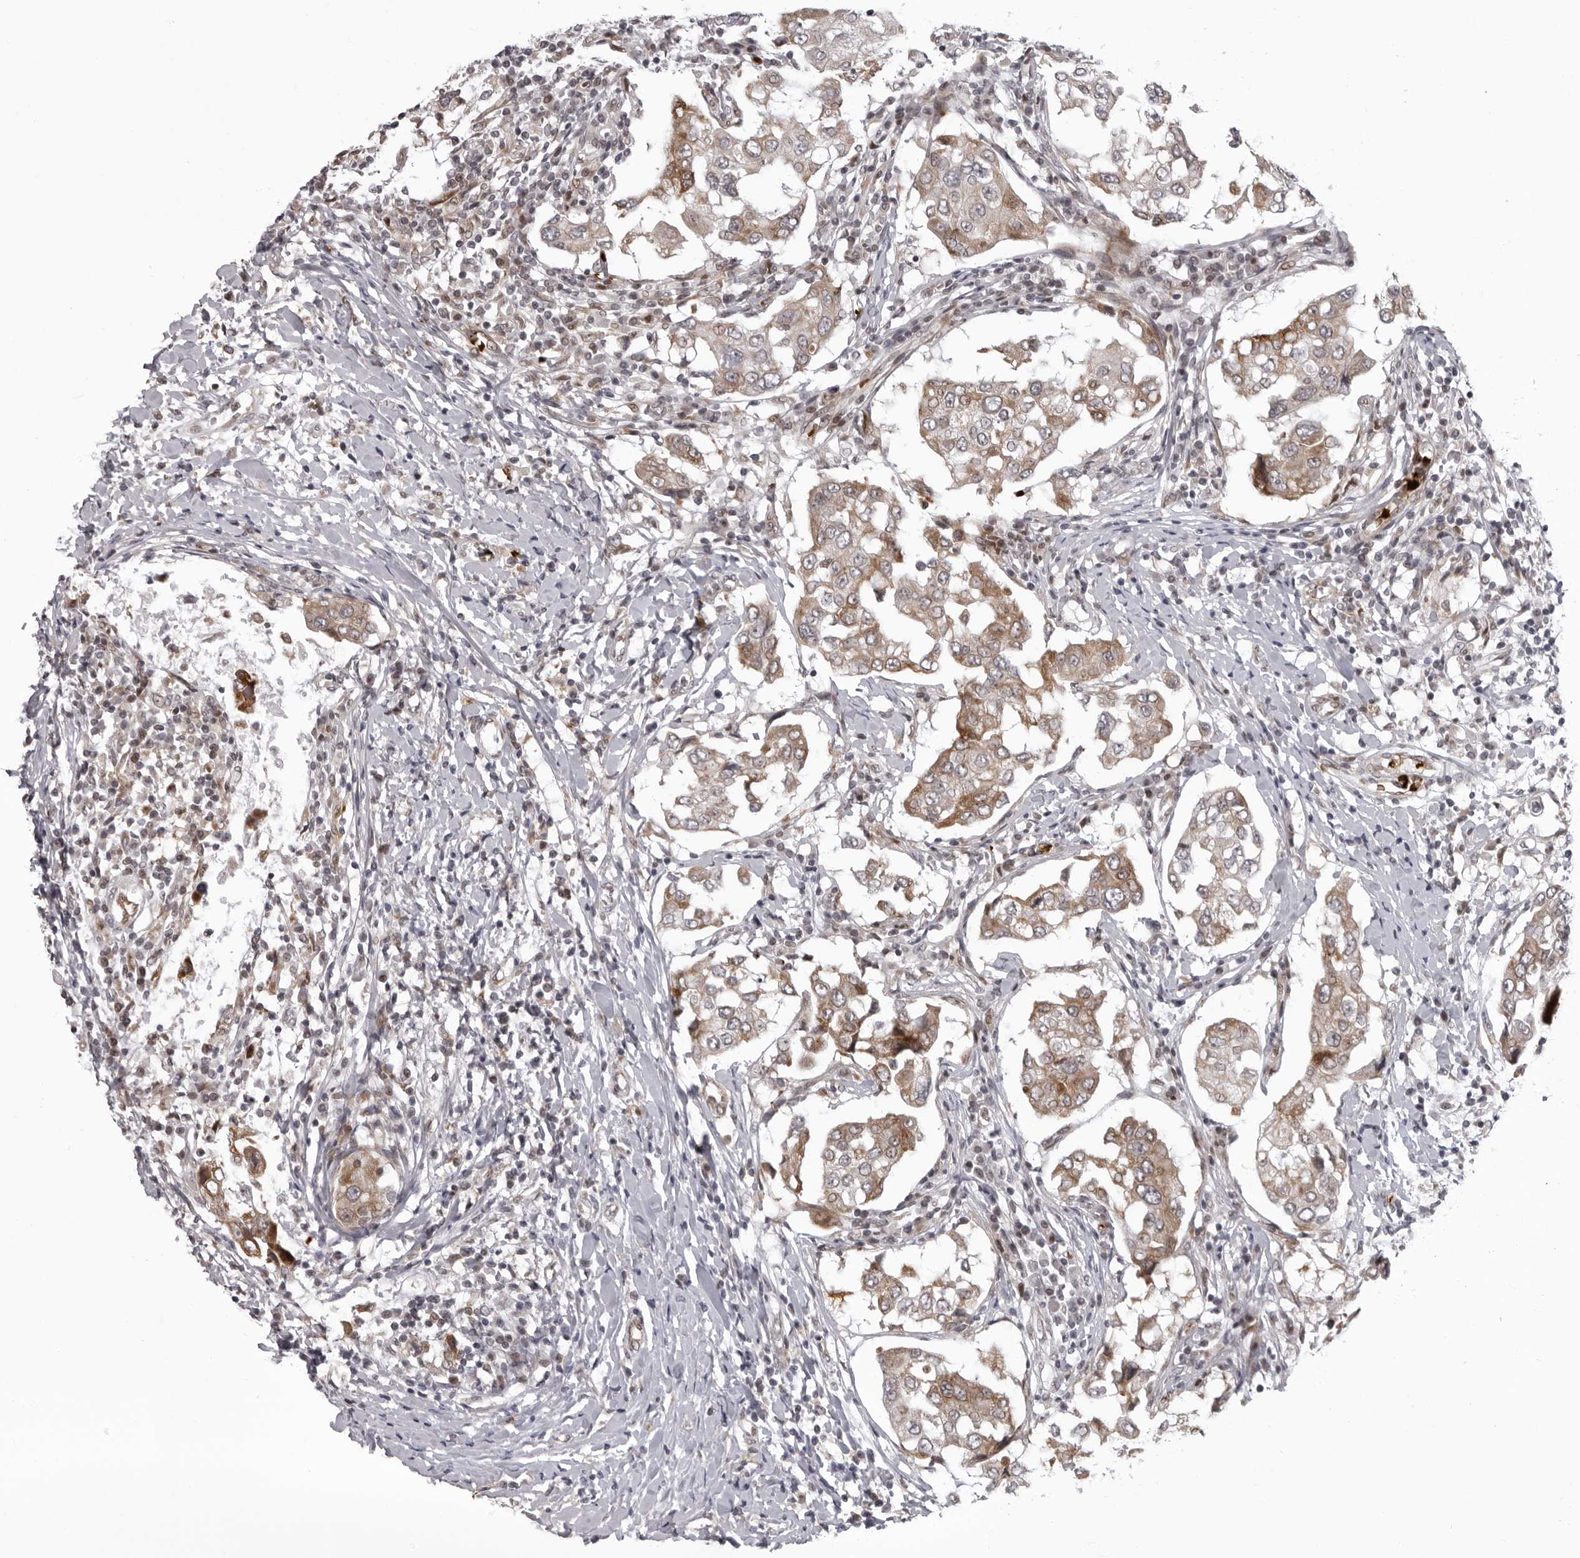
{"staining": {"intensity": "moderate", "quantity": ">75%", "location": "cytoplasmic/membranous"}, "tissue": "breast cancer", "cell_type": "Tumor cells", "image_type": "cancer", "snomed": [{"axis": "morphology", "description": "Duct carcinoma"}, {"axis": "topography", "description": "Breast"}], "caption": "Immunohistochemistry (DAB) staining of human invasive ductal carcinoma (breast) shows moderate cytoplasmic/membranous protein staining in approximately >75% of tumor cells.", "gene": "THOP1", "patient": {"sex": "female", "age": 27}}